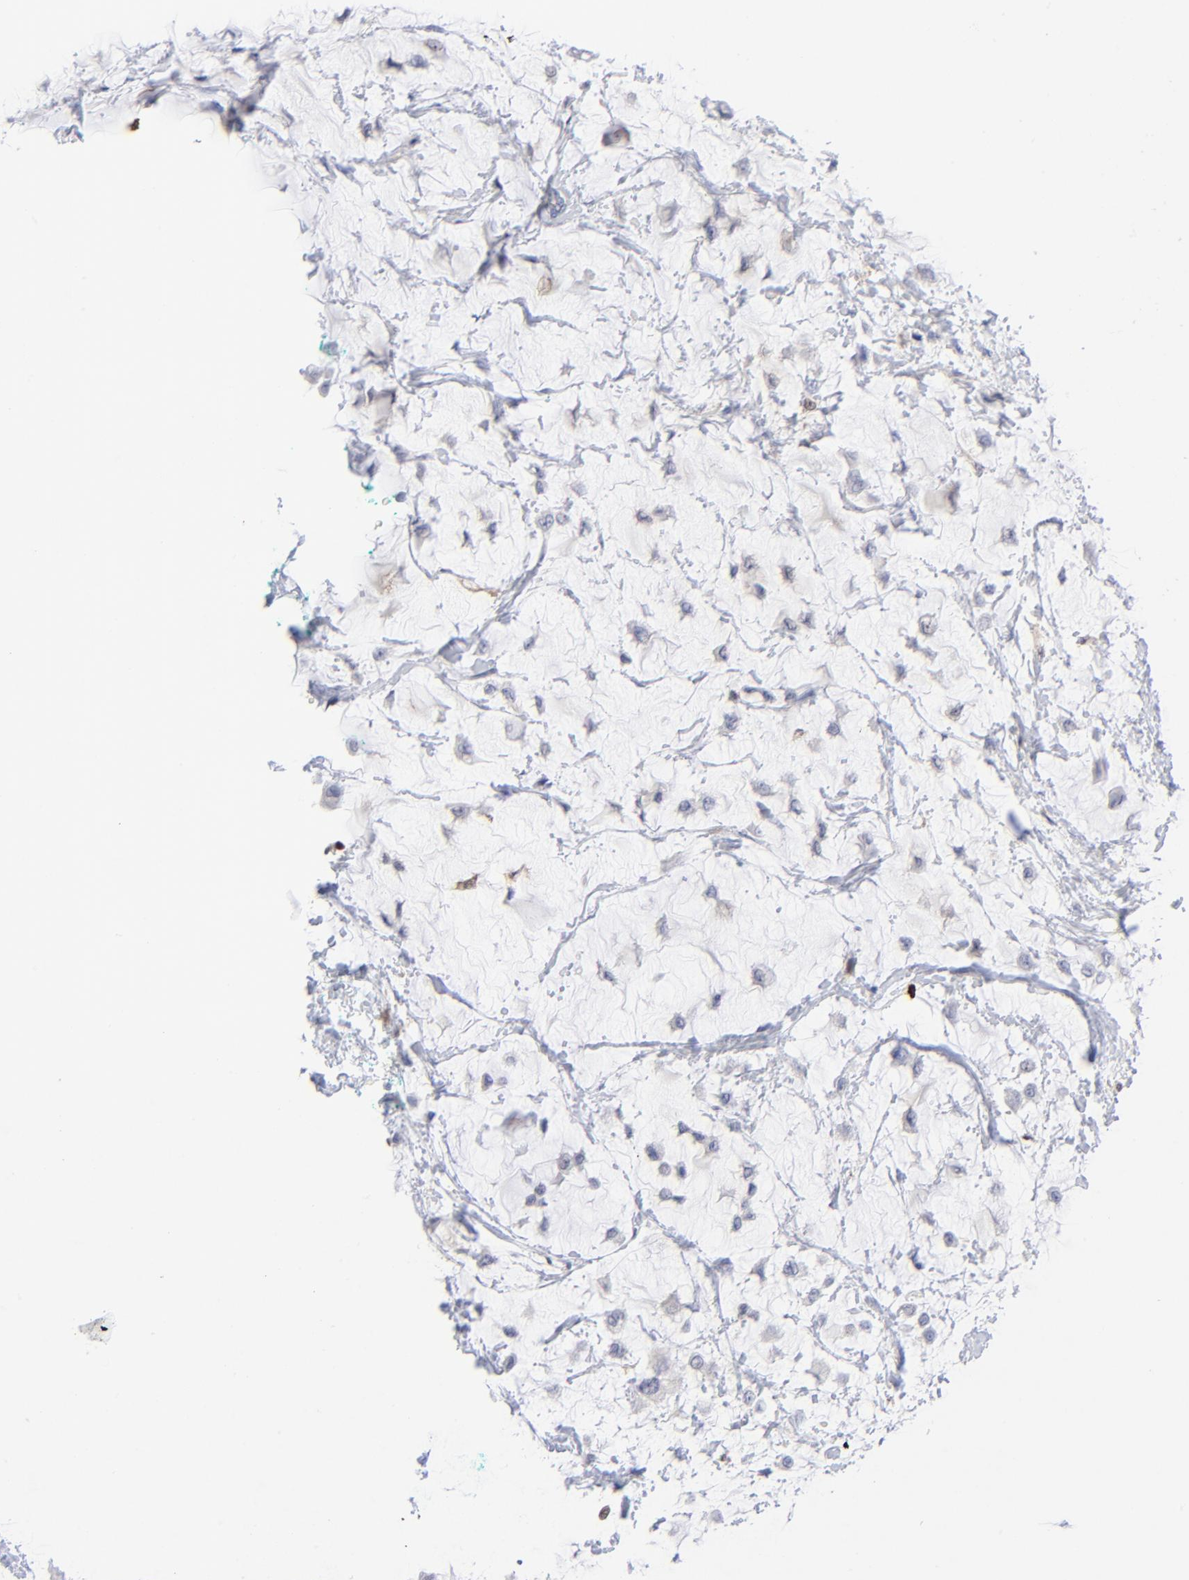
{"staining": {"intensity": "negative", "quantity": "none", "location": "none"}, "tissue": "breast cancer", "cell_type": "Tumor cells", "image_type": "cancer", "snomed": [{"axis": "morphology", "description": "Lobular carcinoma"}, {"axis": "topography", "description": "Breast"}], "caption": "Breast cancer was stained to show a protein in brown. There is no significant expression in tumor cells.", "gene": "TBXT", "patient": {"sex": "female", "age": 85}}